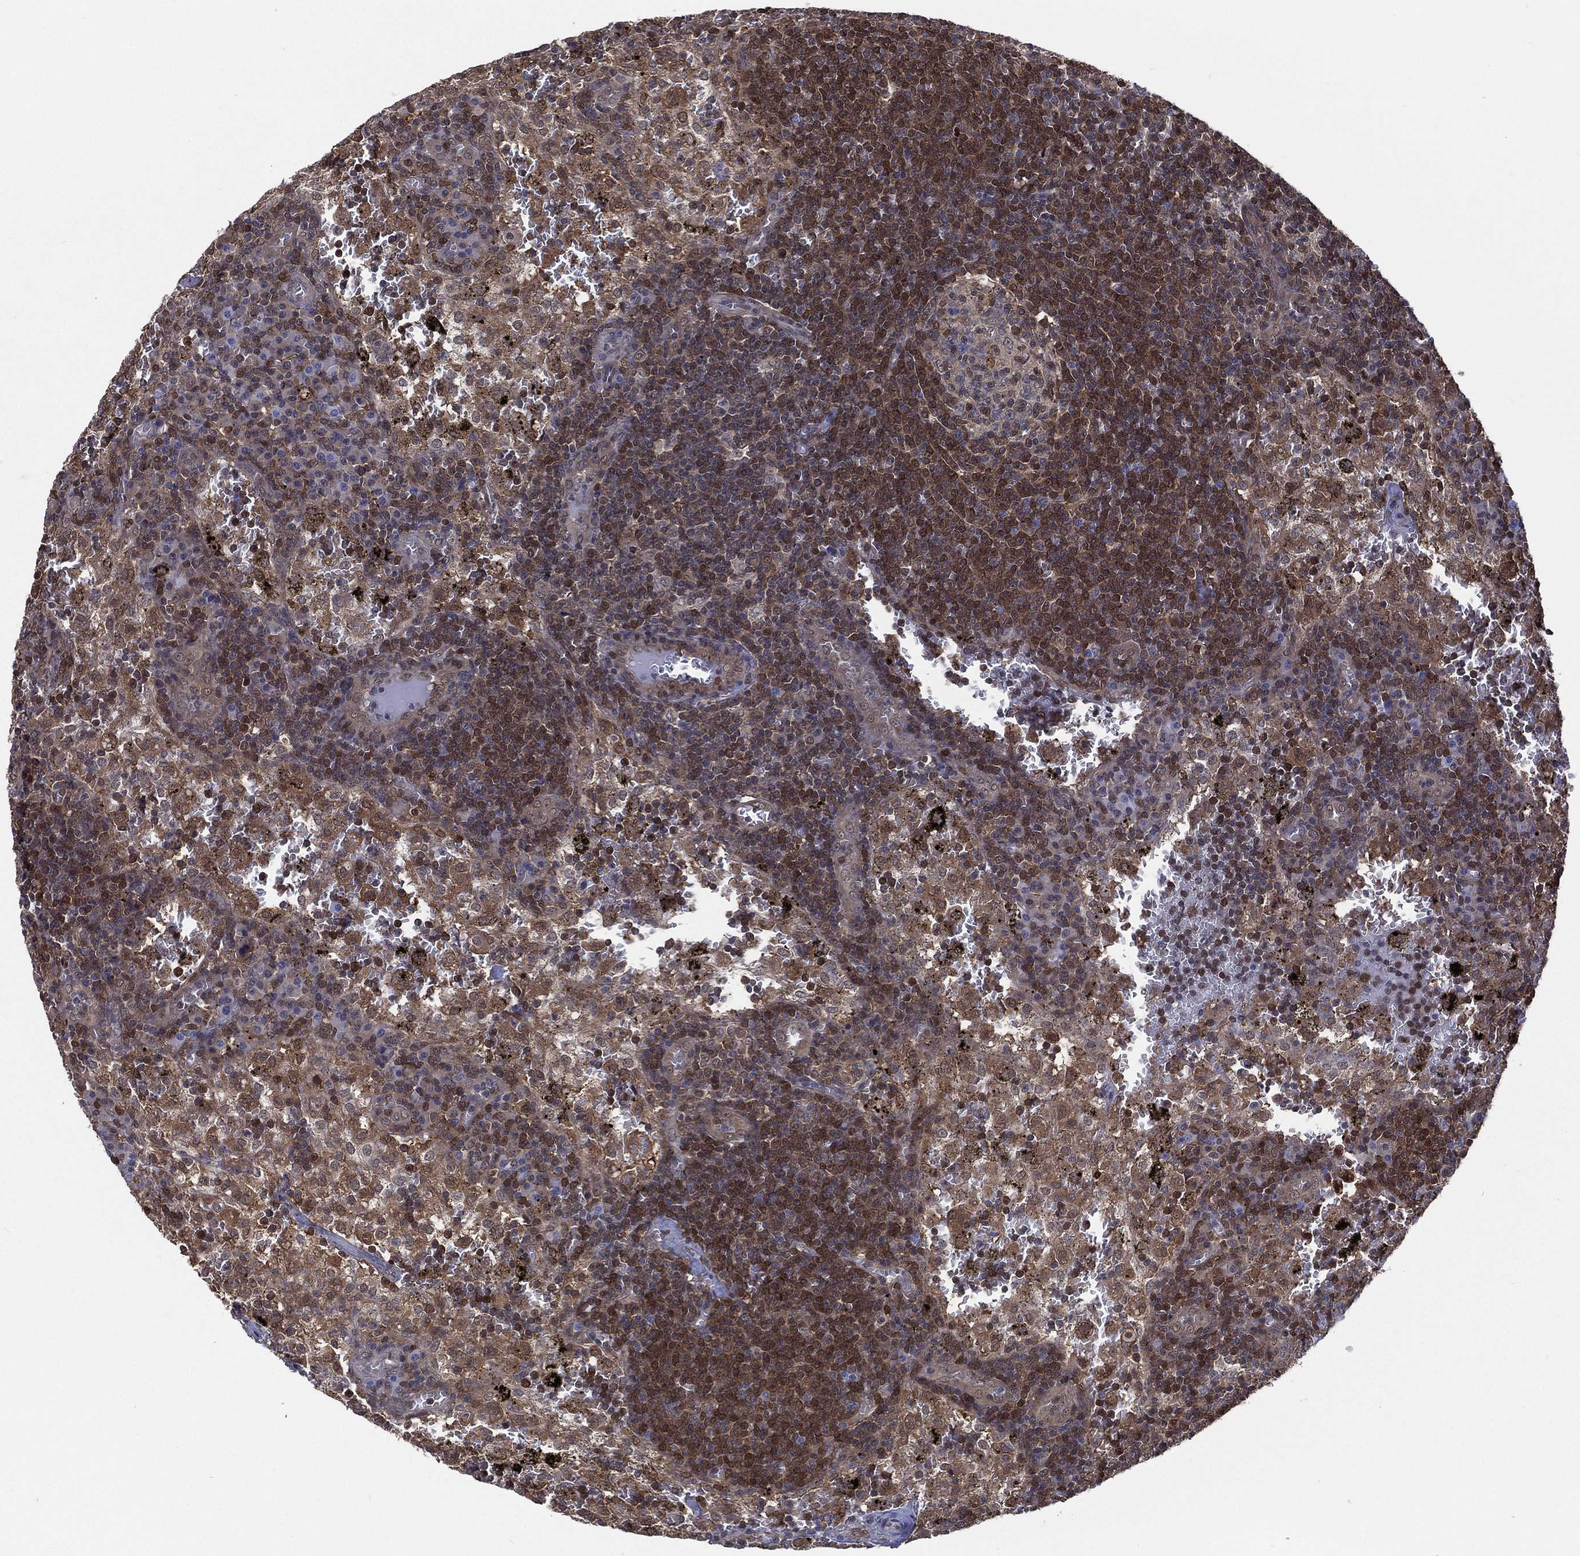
{"staining": {"intensity": "moderate", "quantity": "<25%", "location": "nuclear"}, "tissue": "lymph node", "cell_type": "Germinal center cells", "image_type": "normal", "snomed": [{"axis": "morphology", "description": "Normal tissue, NOS"}, {"axis": "topography", "description": "Lymph node"}], "caption": "DAB immunohistochemical staining of unremarkable human lymph node shows moderate nuclear protein positivity in about <25% of germinal center cells.", "gene": "MTAP", "patient": {"sex": "male", "age": 62}}